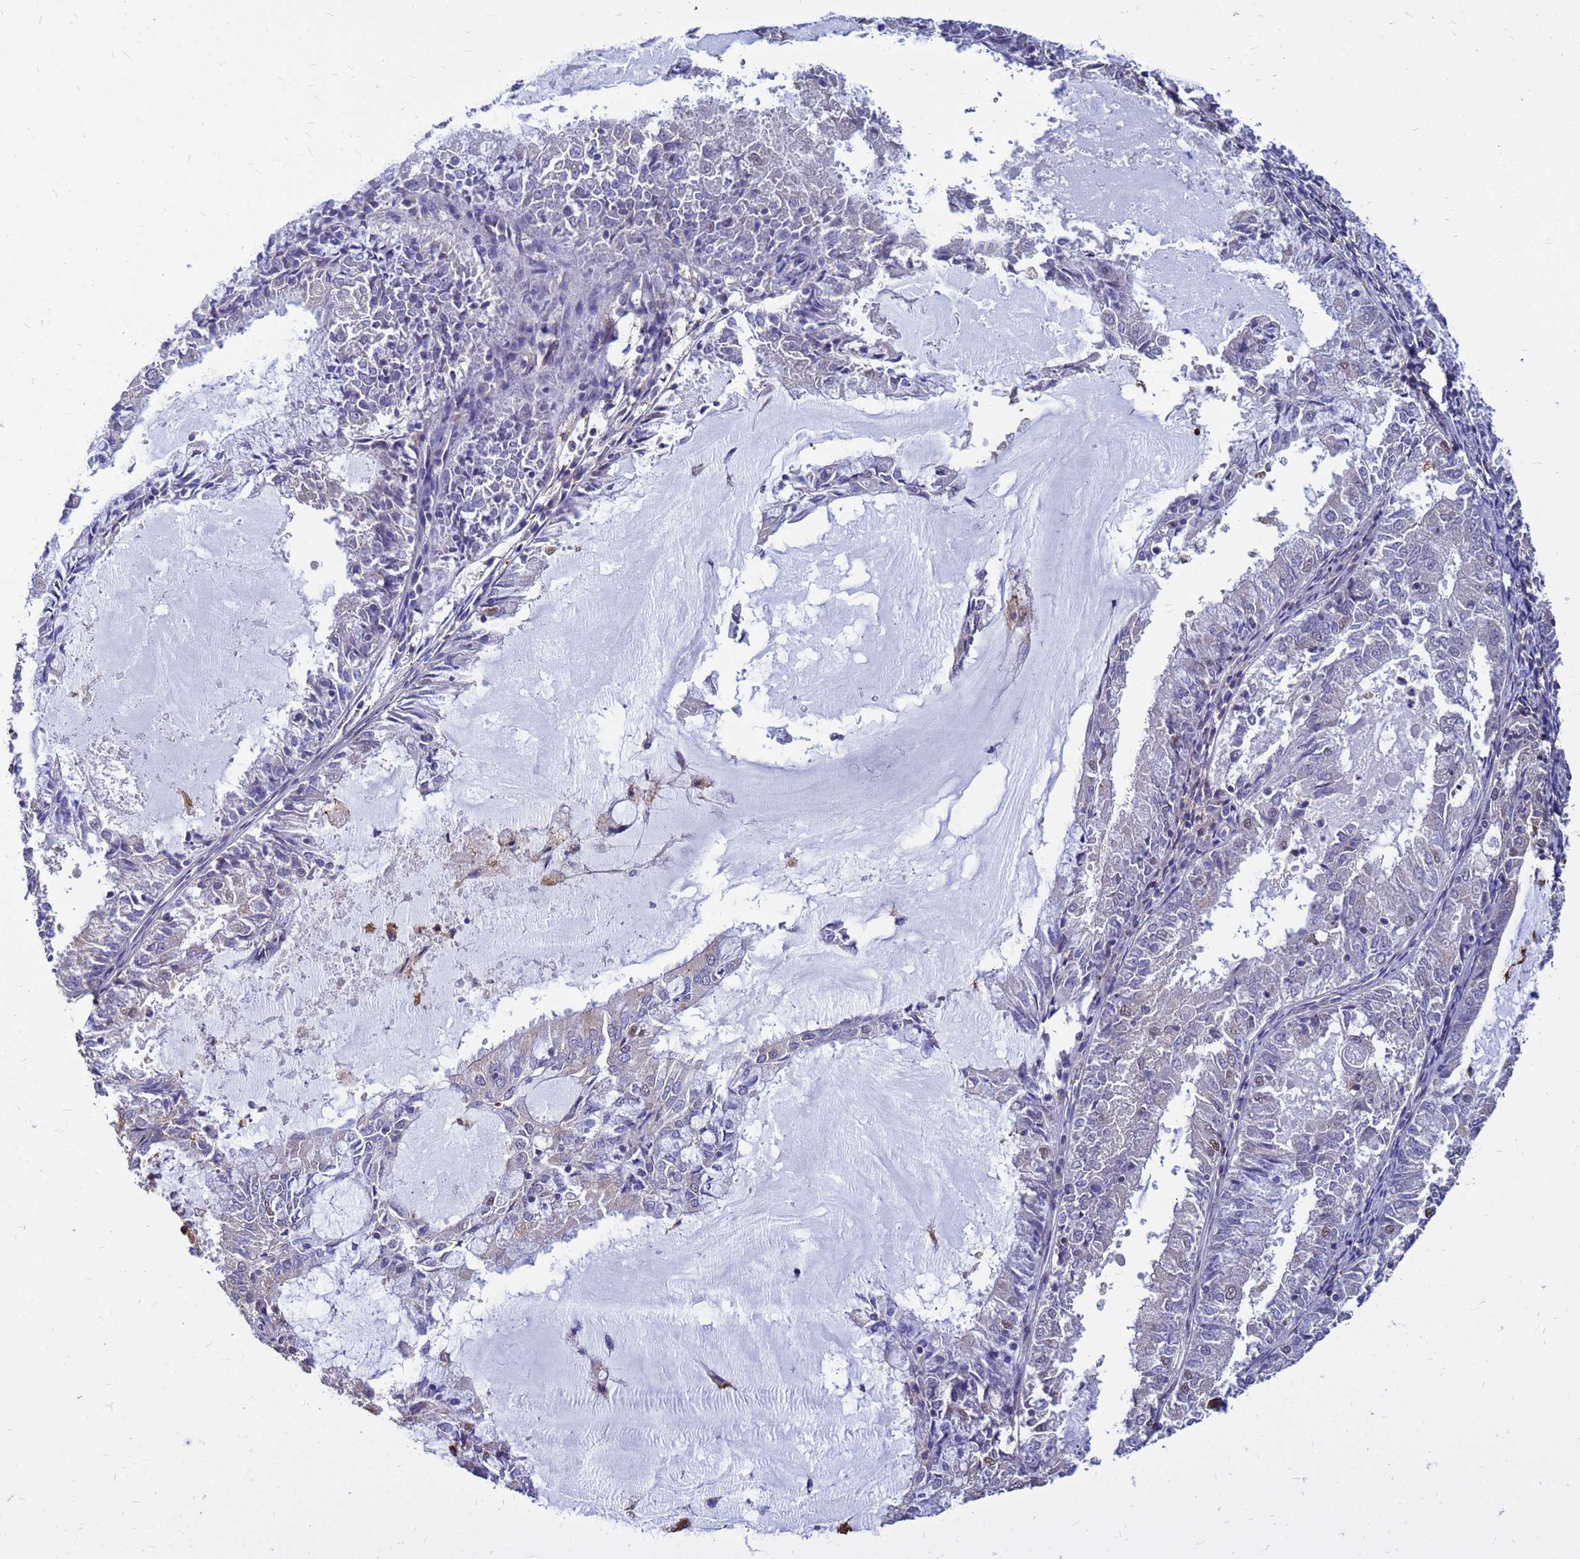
{"staining": {"intensity": "negative", "quantity": "none", "location": "none"}, "tissue": "endometrial cancer", "cell_type": "Tumor cells", "image_type": "cancer", "snomed": [{"axis": "morphology", "description": "Adenocarcinoma, NOS"}, {"axis": "topography", "description": "Endometrium"}], "caption": "A micrograph of human endometrial cancer is negative for staining in tumor cells.", "gene": "MOB2", "patient": {"sex": "female", "age": 57}}